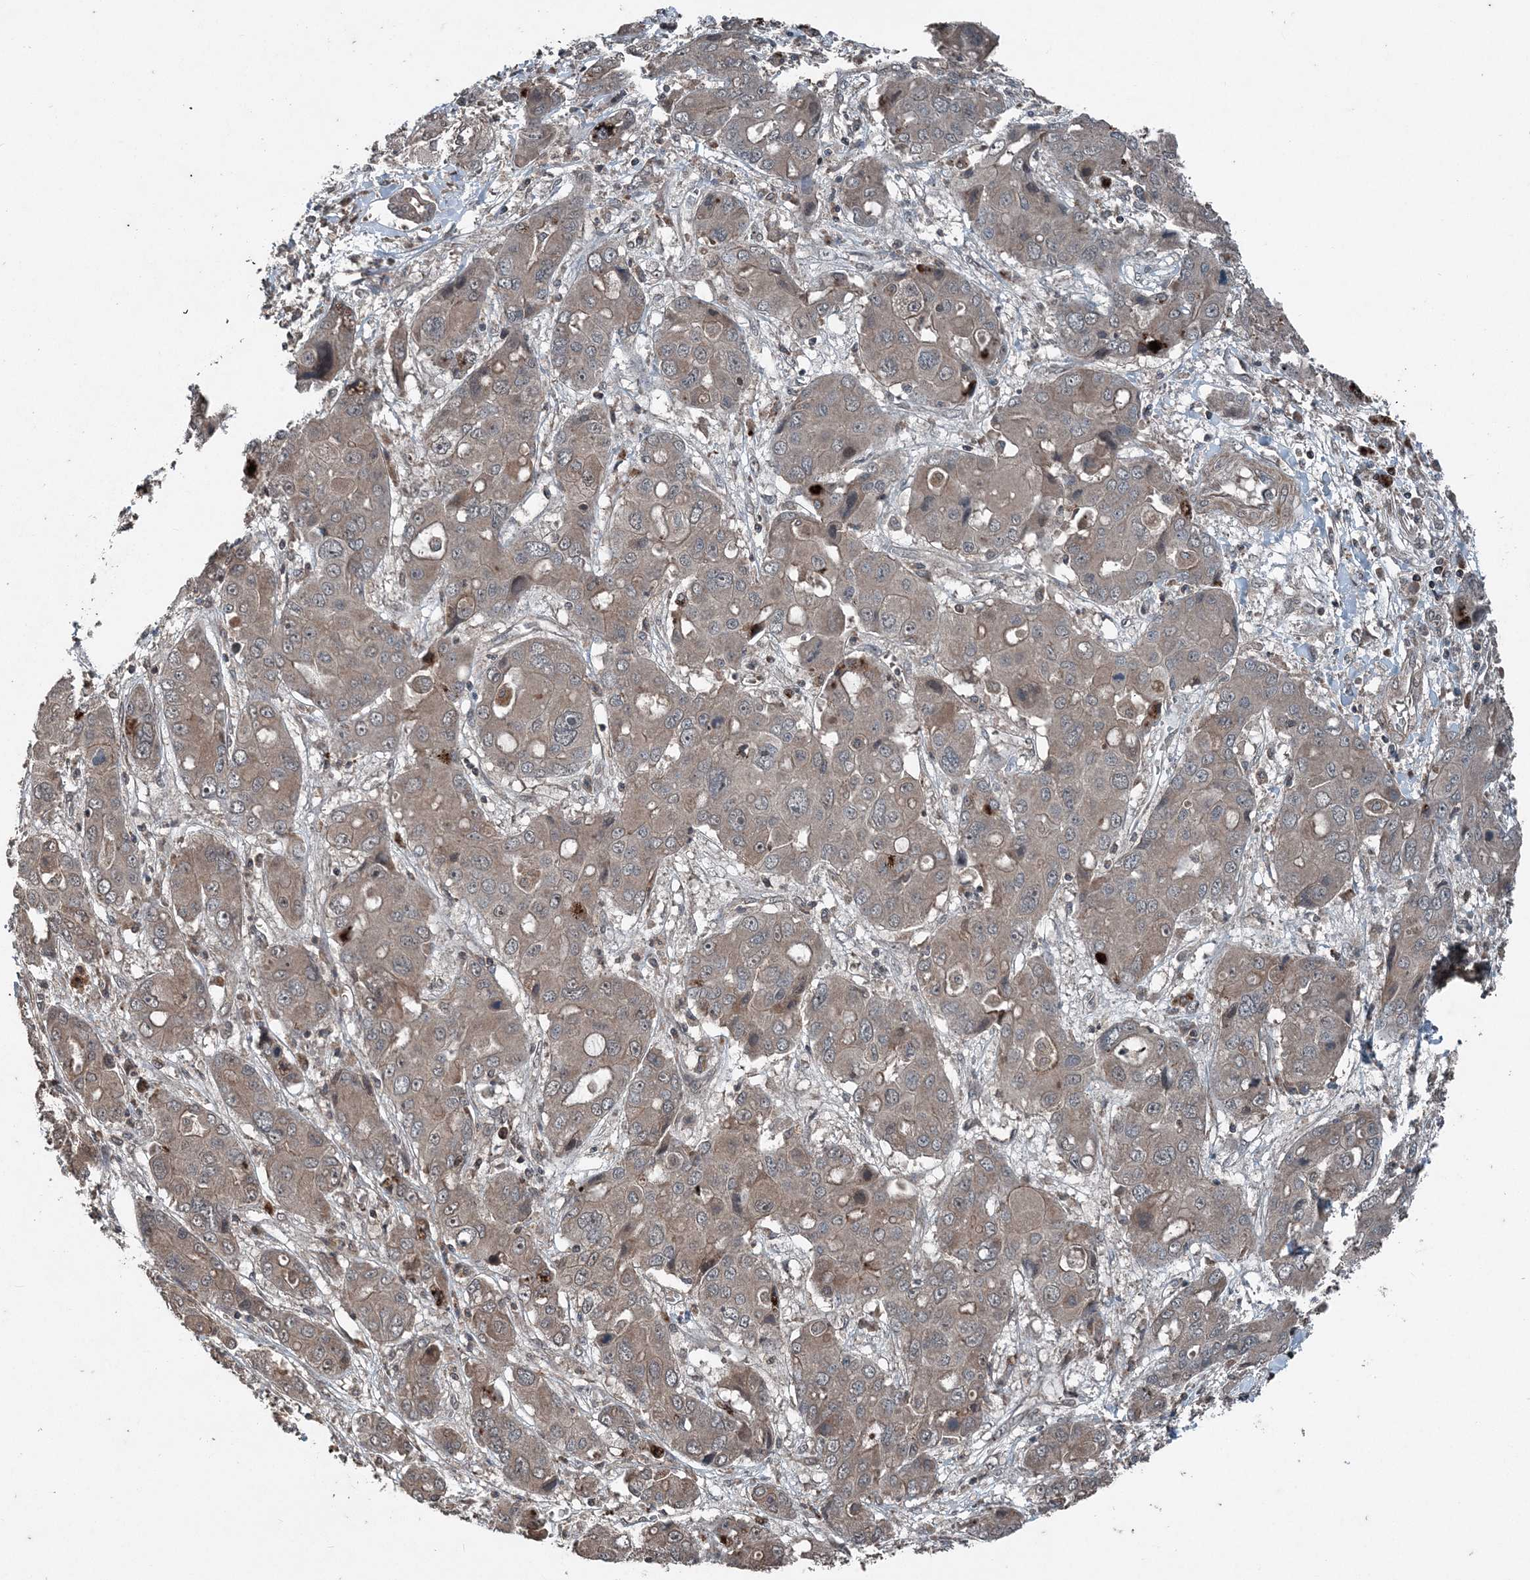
{"staining": {"intensity": "negative", "quantity": "none", "location": "none"}, "tissue": "liver cancer", "cell_type": "Tumor cells", "image_type": "cancer", "snomed": [{"axis": "morphology", "description": "Cholangiocarcinoma"}, {"axis": "topography", "description": "Liver"}], "caption": "Immunohistochemical staining of liver cholangiocarcinoma shows no significant positivity in tumor cells. (Immunohistochemistry (ihc), brightfield microscopy, high magnification).", "gene": "CFL1", "patient": {"sex": "male", "age": 67}}